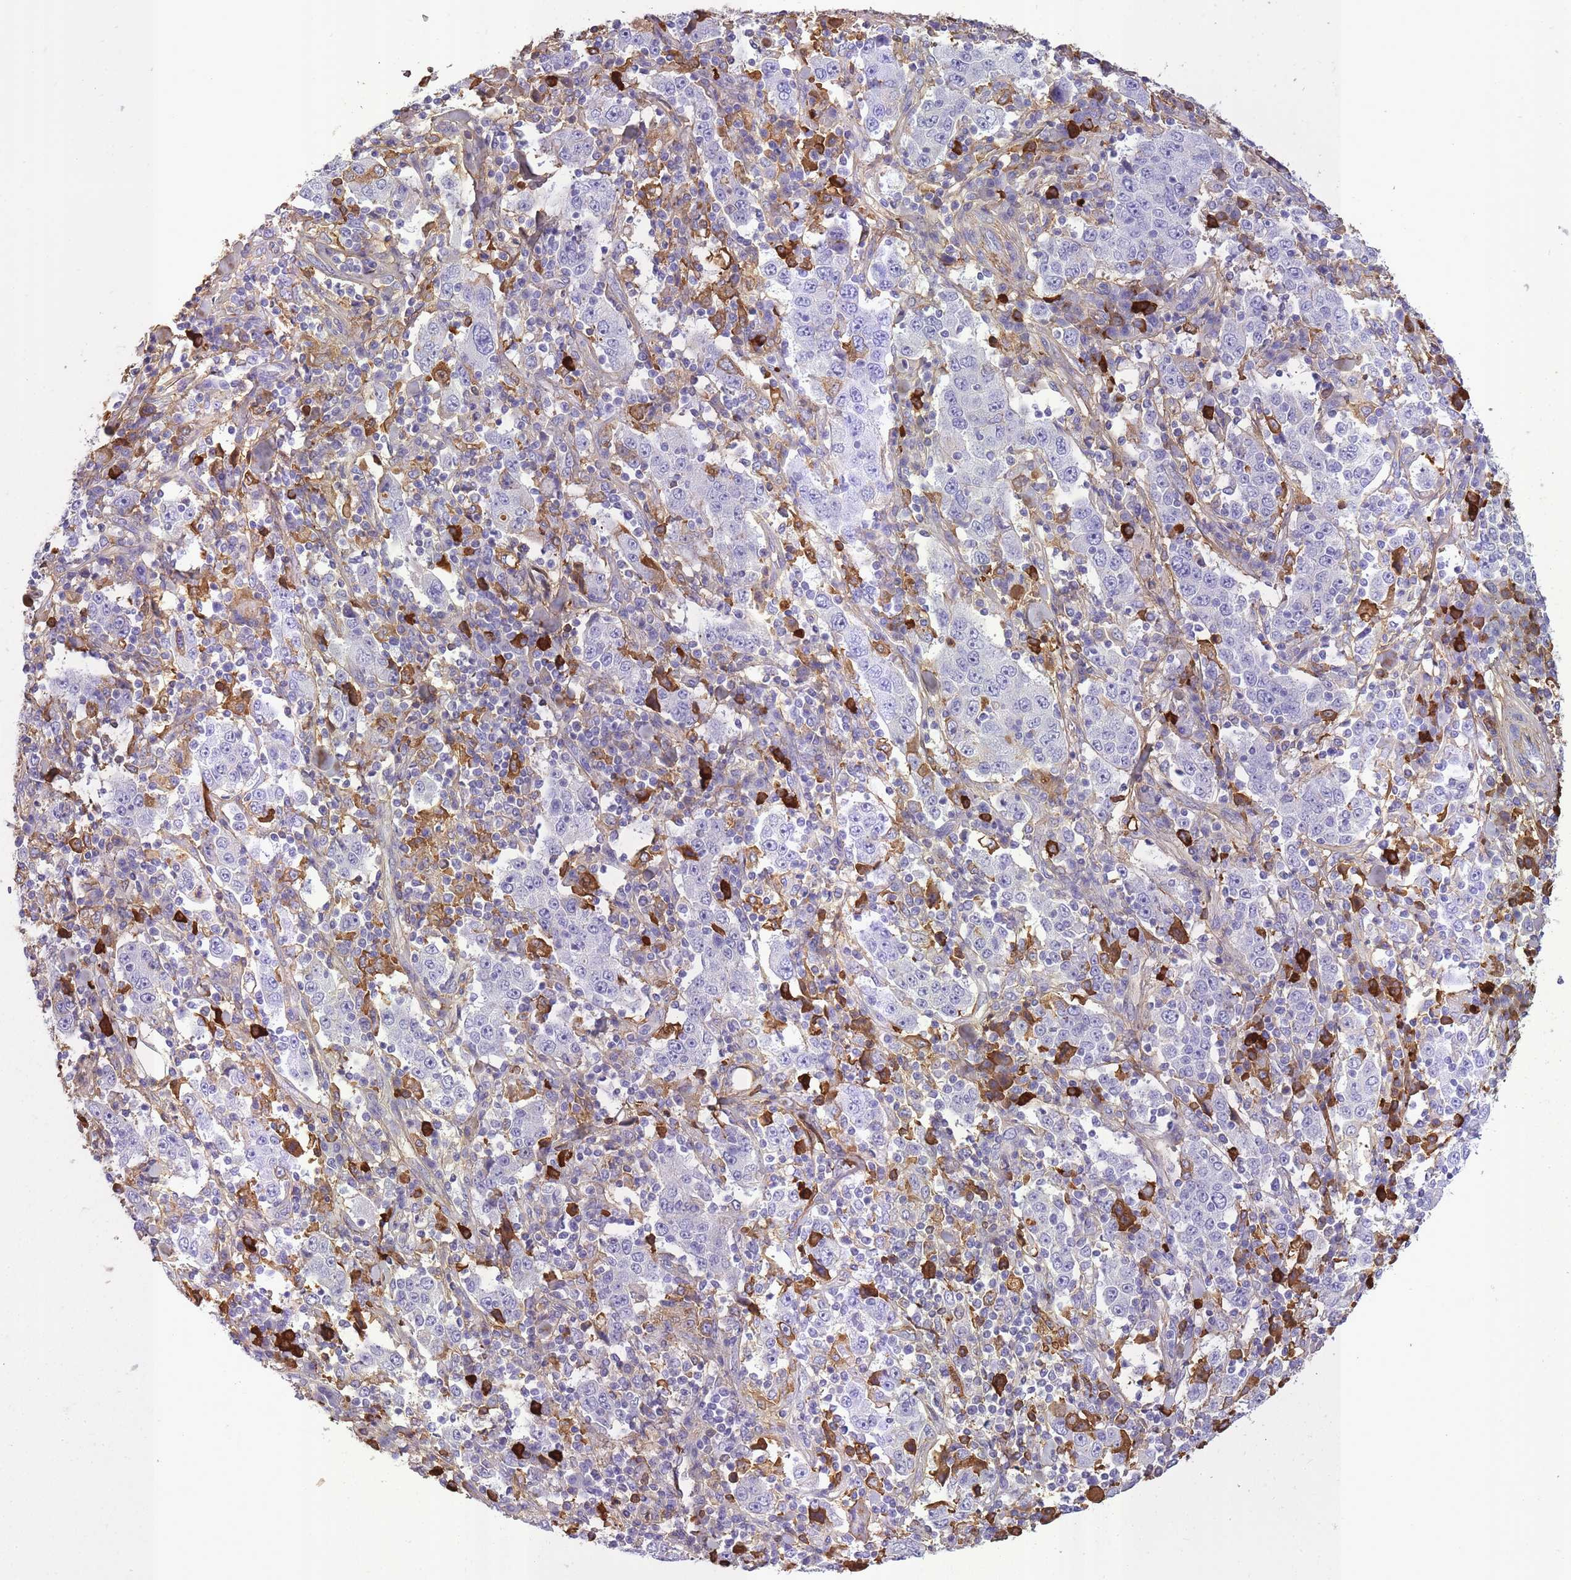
{"staining": {"intensity": "negative", "quantity": "none", "location": "none"}, "tissue": "stomach cancer", "cell_type": "Tumor cells", "image_type": "cancer", "snomed": [{"axis": "morphology", "description": "Normal tissue, NOS"}, {"axis": "morphology", "description": "Adenocarcinoma, NOS"}, {"axis": "topography", "description": "Stomach, upper"}, {"axis": "topography", "description": "Stomach"}], "caption": "Human stomach cancer (adenocarcinoma) stained for a protein using immunohistochemistry exhibits no expression in tumor cells.", "gene": "IGKV1D-42", "patient": {"sex": "male", "age": 59}}